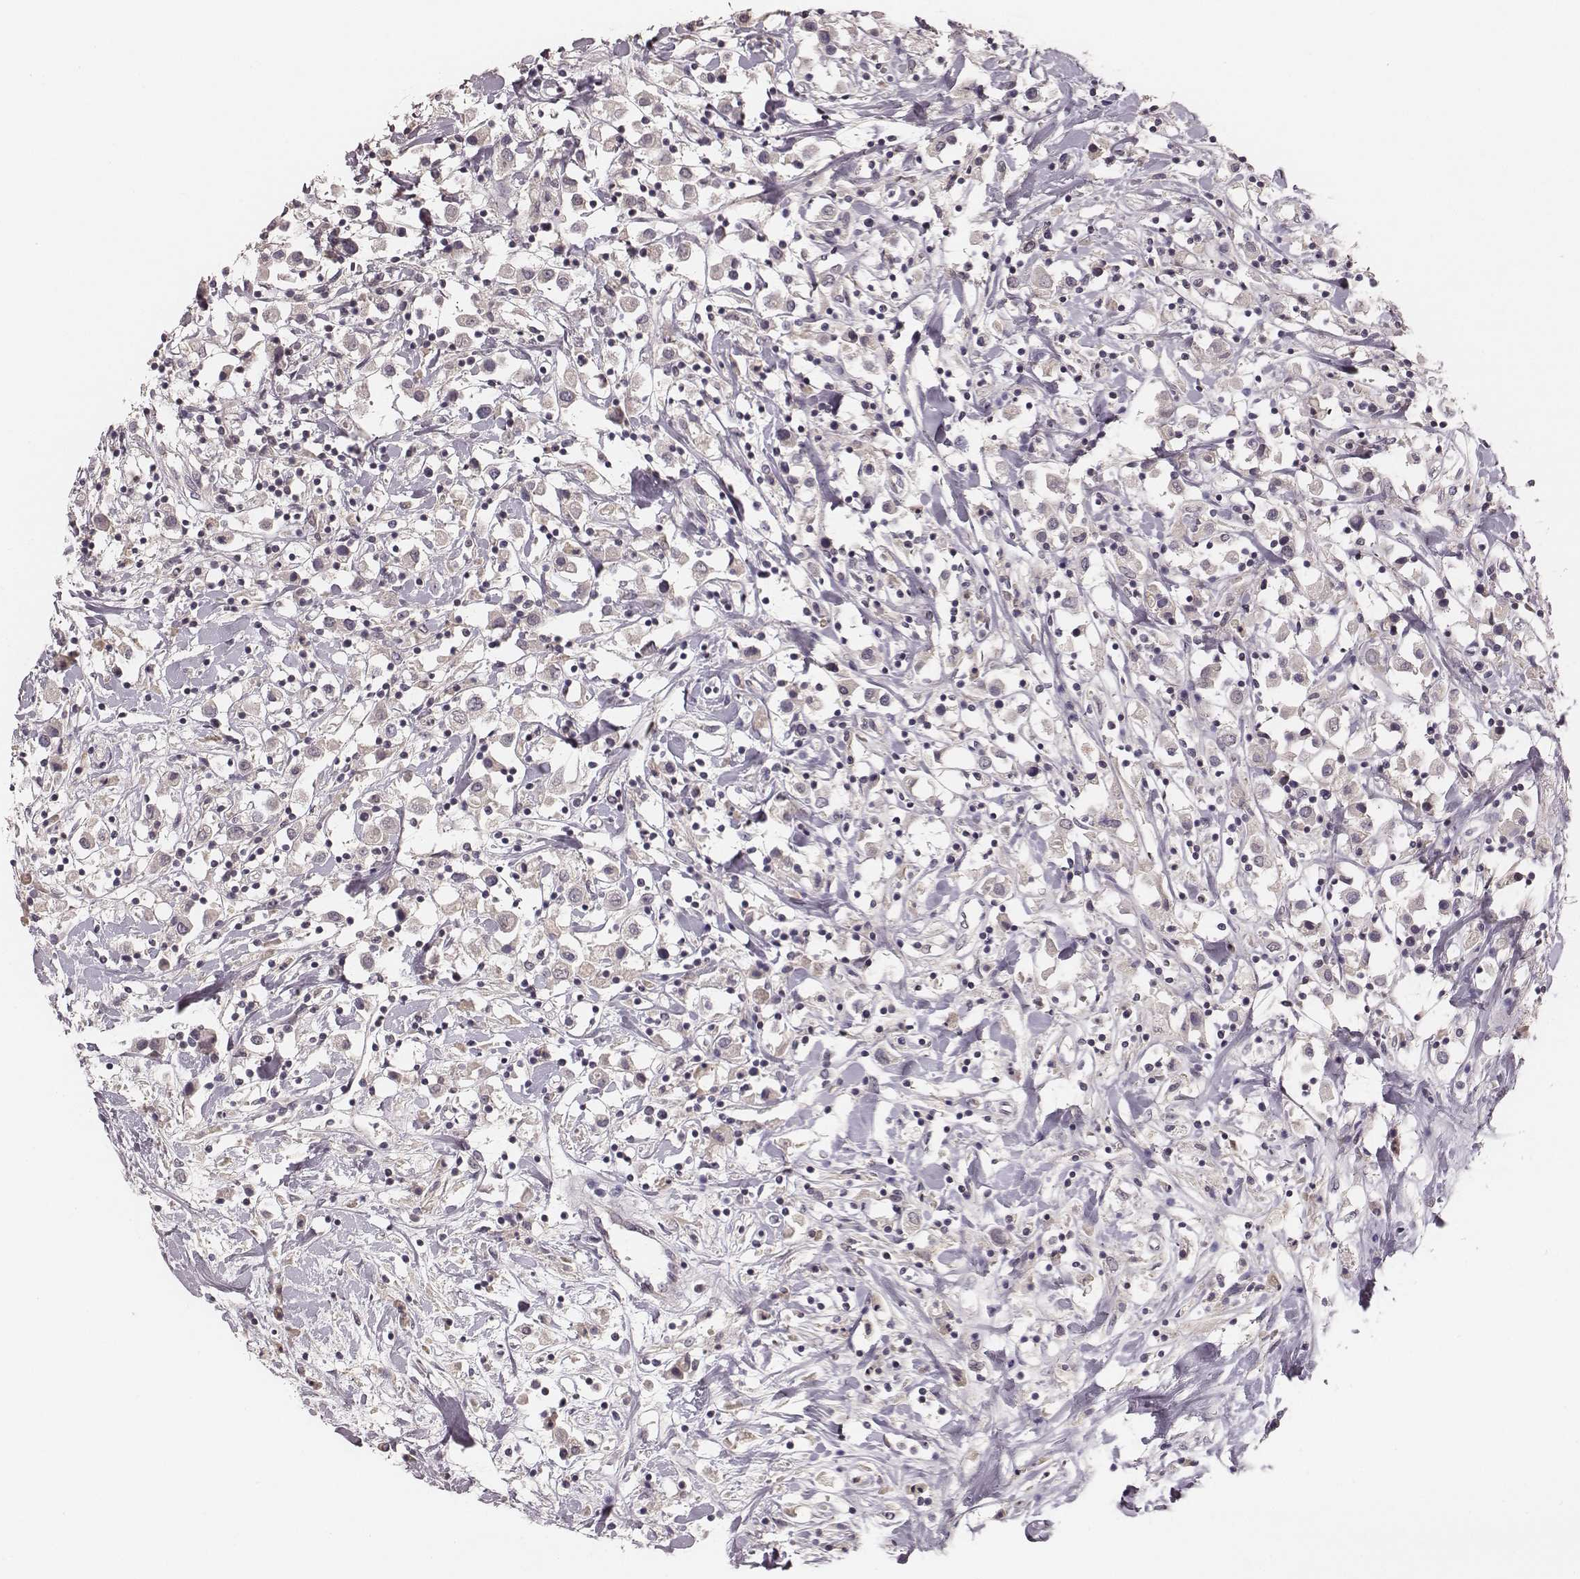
{"staining": {"intensity": "negative", "quantity": "none", "location": "none"}, "tissue": "breast cancer", "cell_type": "Tumor cells", "image_type": "cancer", "snomed": [{"axis": "morphology", "description": "Duct carcinoma"}, {"axis": "topography", "description": "Breast"}], "caption": "Immunohistochemistry (IHC) of human breast cancer shows no expression in tumor cells.", "gene": "LY6K", "patient": {"sex": "female", "age": 61}}